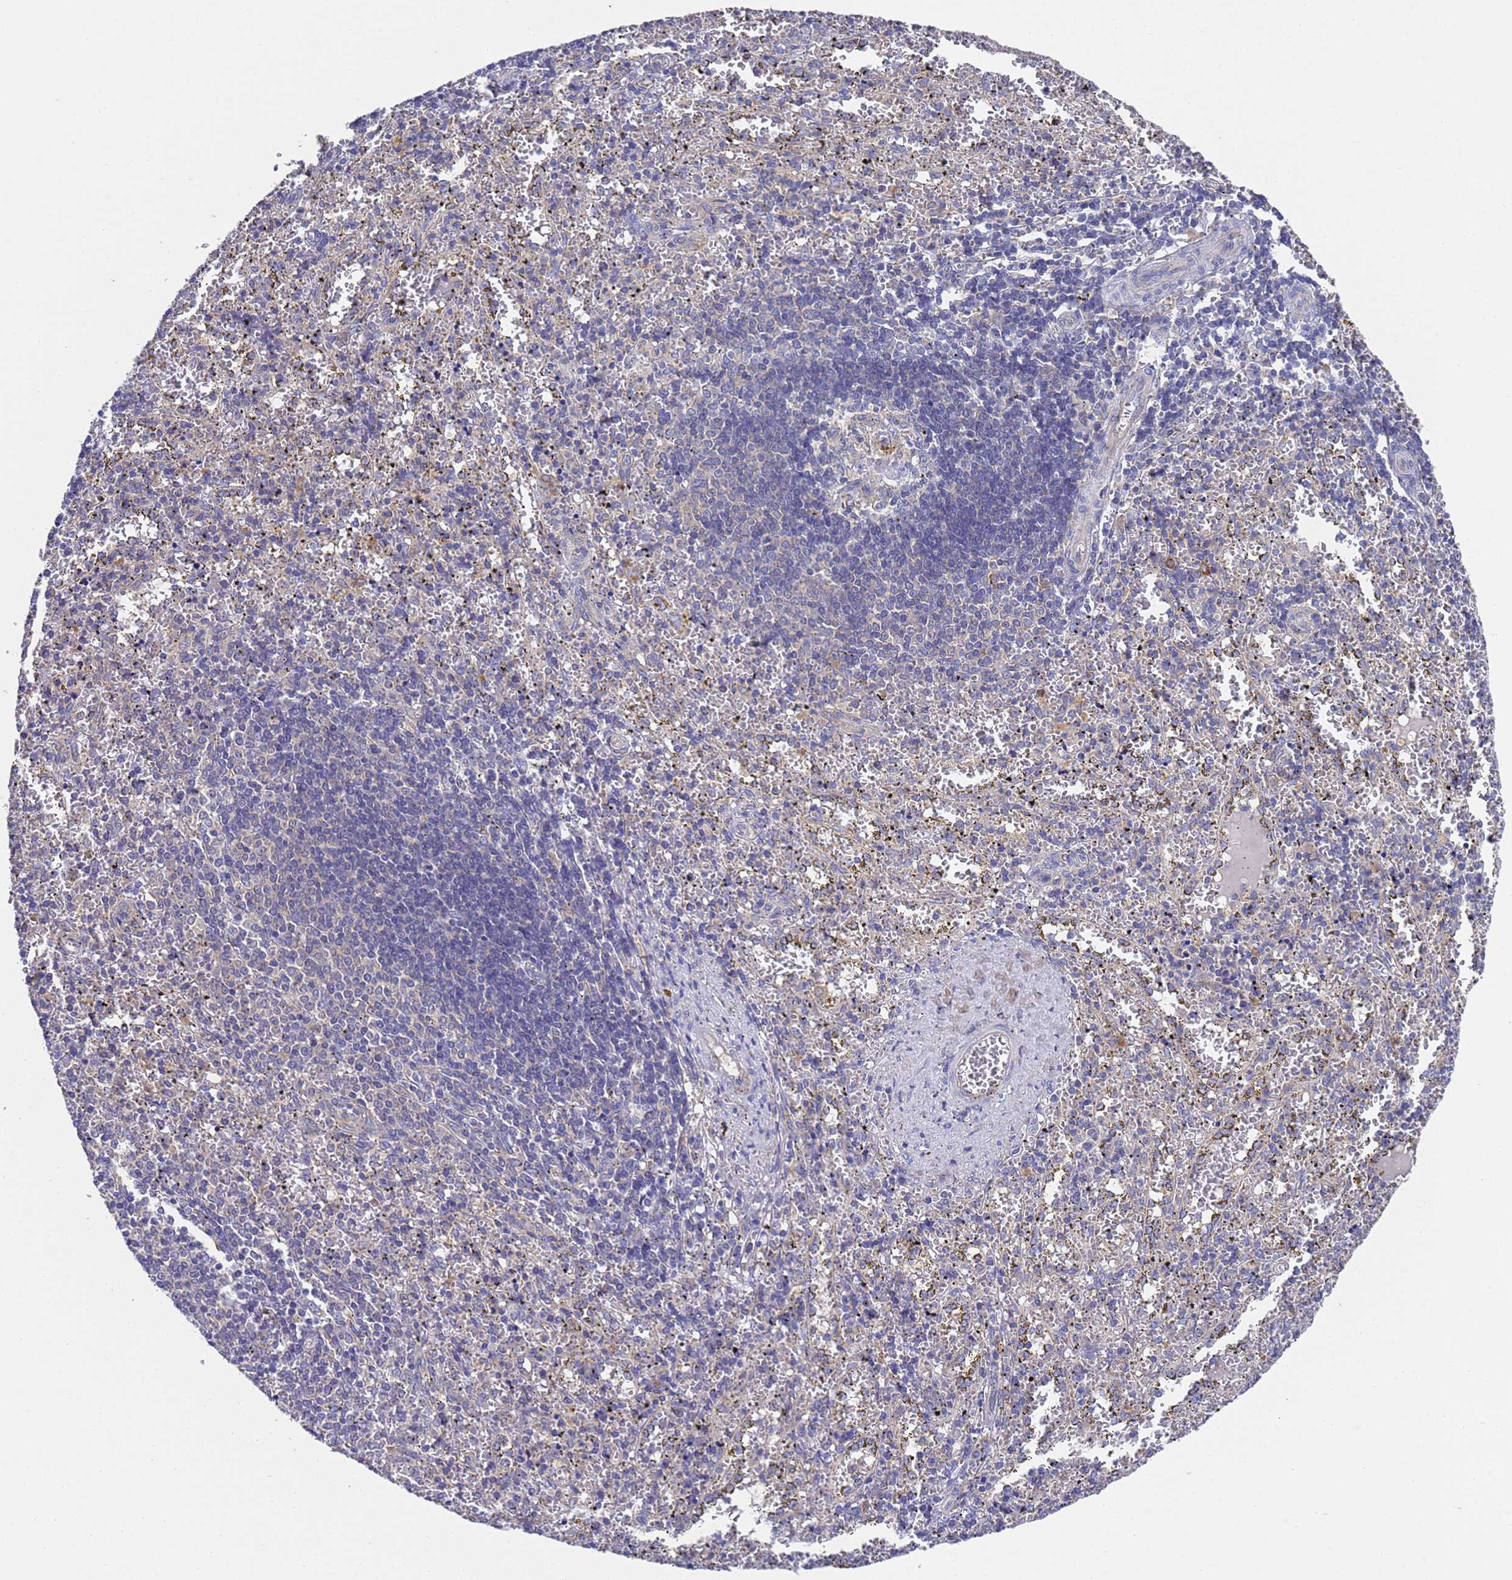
{"staining": {"intensity": "negative", "quantity": "none", "location": "none"}, "tissue": "spleen", "cell_type": "Cells in red pulp", "image_type": "normal", "snomed": [{"axis": "morphology", "description": "Normal tissue, NOS"}, {"axis": "topography", "description": "Spleen"}], "caption": "An image of spleen stained for a protein exhibits no brown staining in cells in red pulp. (DAB IHC visualized using brightfield microscopy, high magnification).", "gene": "DCAF12L1", "patient": {"sex": "male", "age": 11}}